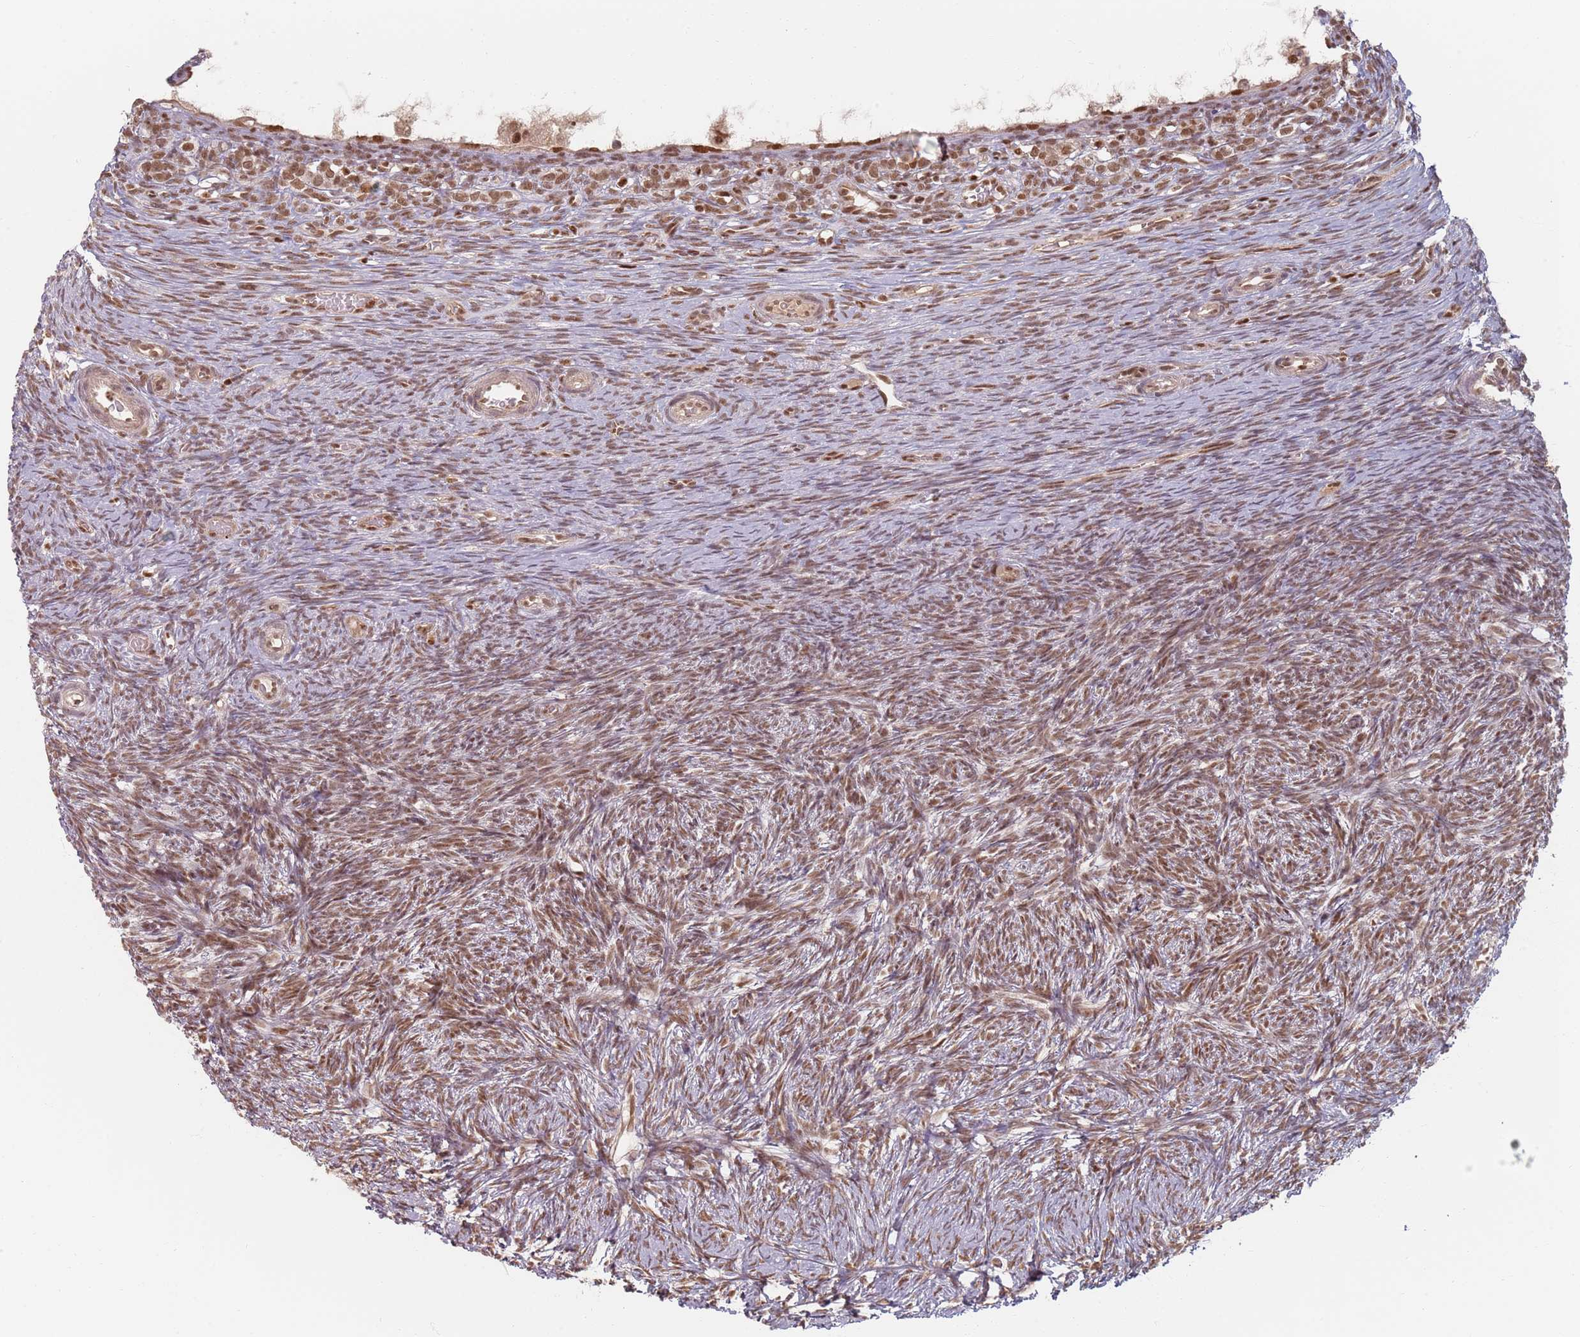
{"staining": {"intensity": "strong", "quantity": ">75%", "location": "nuclear"}, "tissue": "ovary", "cell_type": "Follicle cells", "image_type": "normal", "snomed": [{"axis": "morphology", "description": "Normal tissue, NOS"}, {"axis": "topography", "description": "Ovary"}], "caption": "Ovary stained with DAB immunohistochemistry reveals high levels of strong nuclear expression in about >75% of follicle cells. (IHC, brightfield microscopy, high magnification).", "gene": "NUP50", "patient": {"sex": "female", "age": 39}}